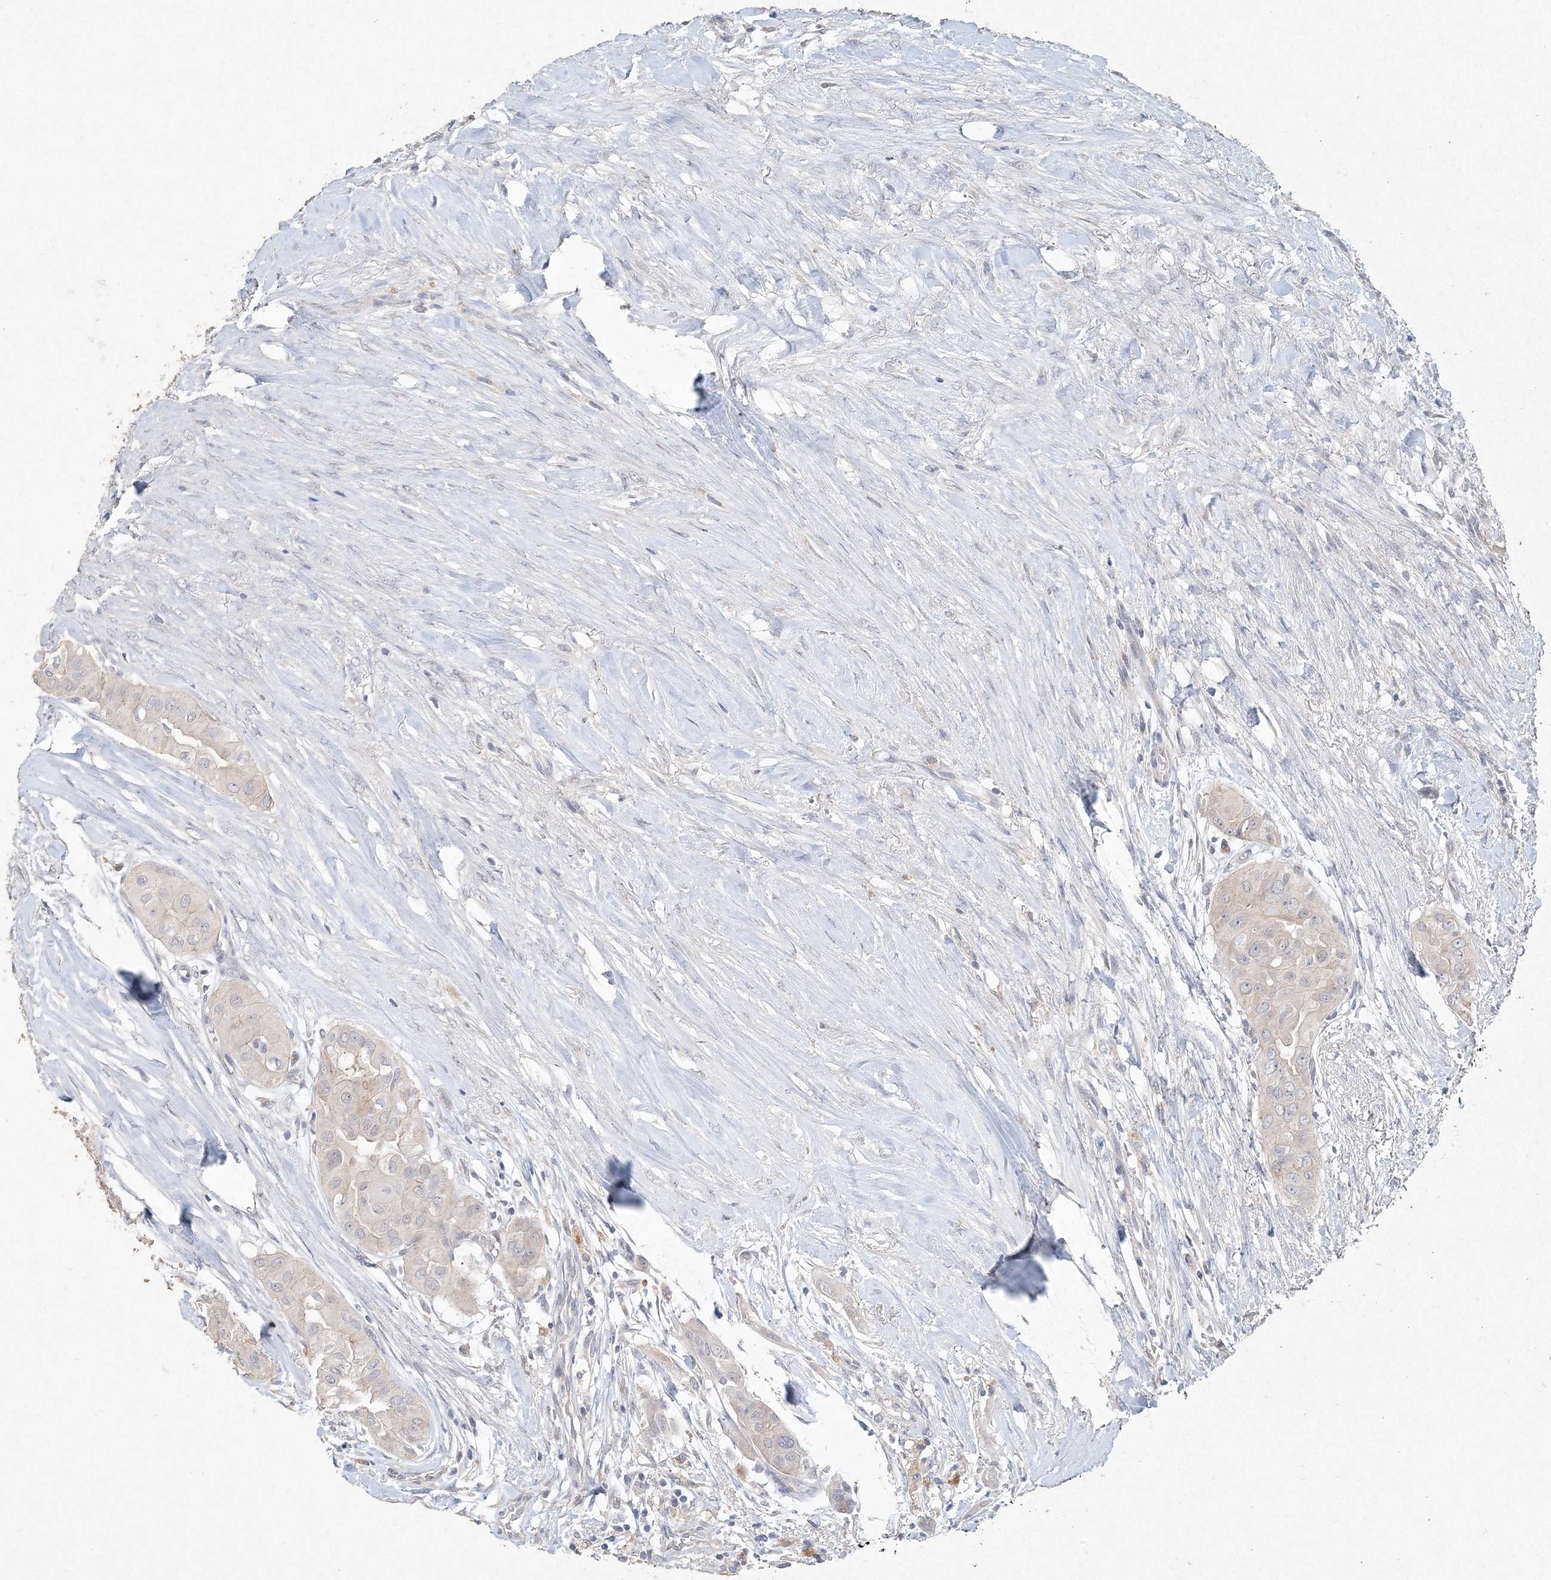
{"staining": {"intensity": "negative", "quantity": "none", "location": "none"}, "tissue": "thyroid cancer", "cell_type": "Tumor cells", "image_type": "cancer", "snomed": [{"axis": "morphology", "description": "Papillary adenocarcinoma, NOS"}, {"axis": "topography", "description": "Thyroid gland"}], "caption": "Papillary adenocarcinoma (thyroid) was stained to show a protein in brown. There is no significant expression in tumor cells. (DAB IHC, high magnification).", "gene": "DNAH5", "patient": {"sex": "female", "age": 59}}